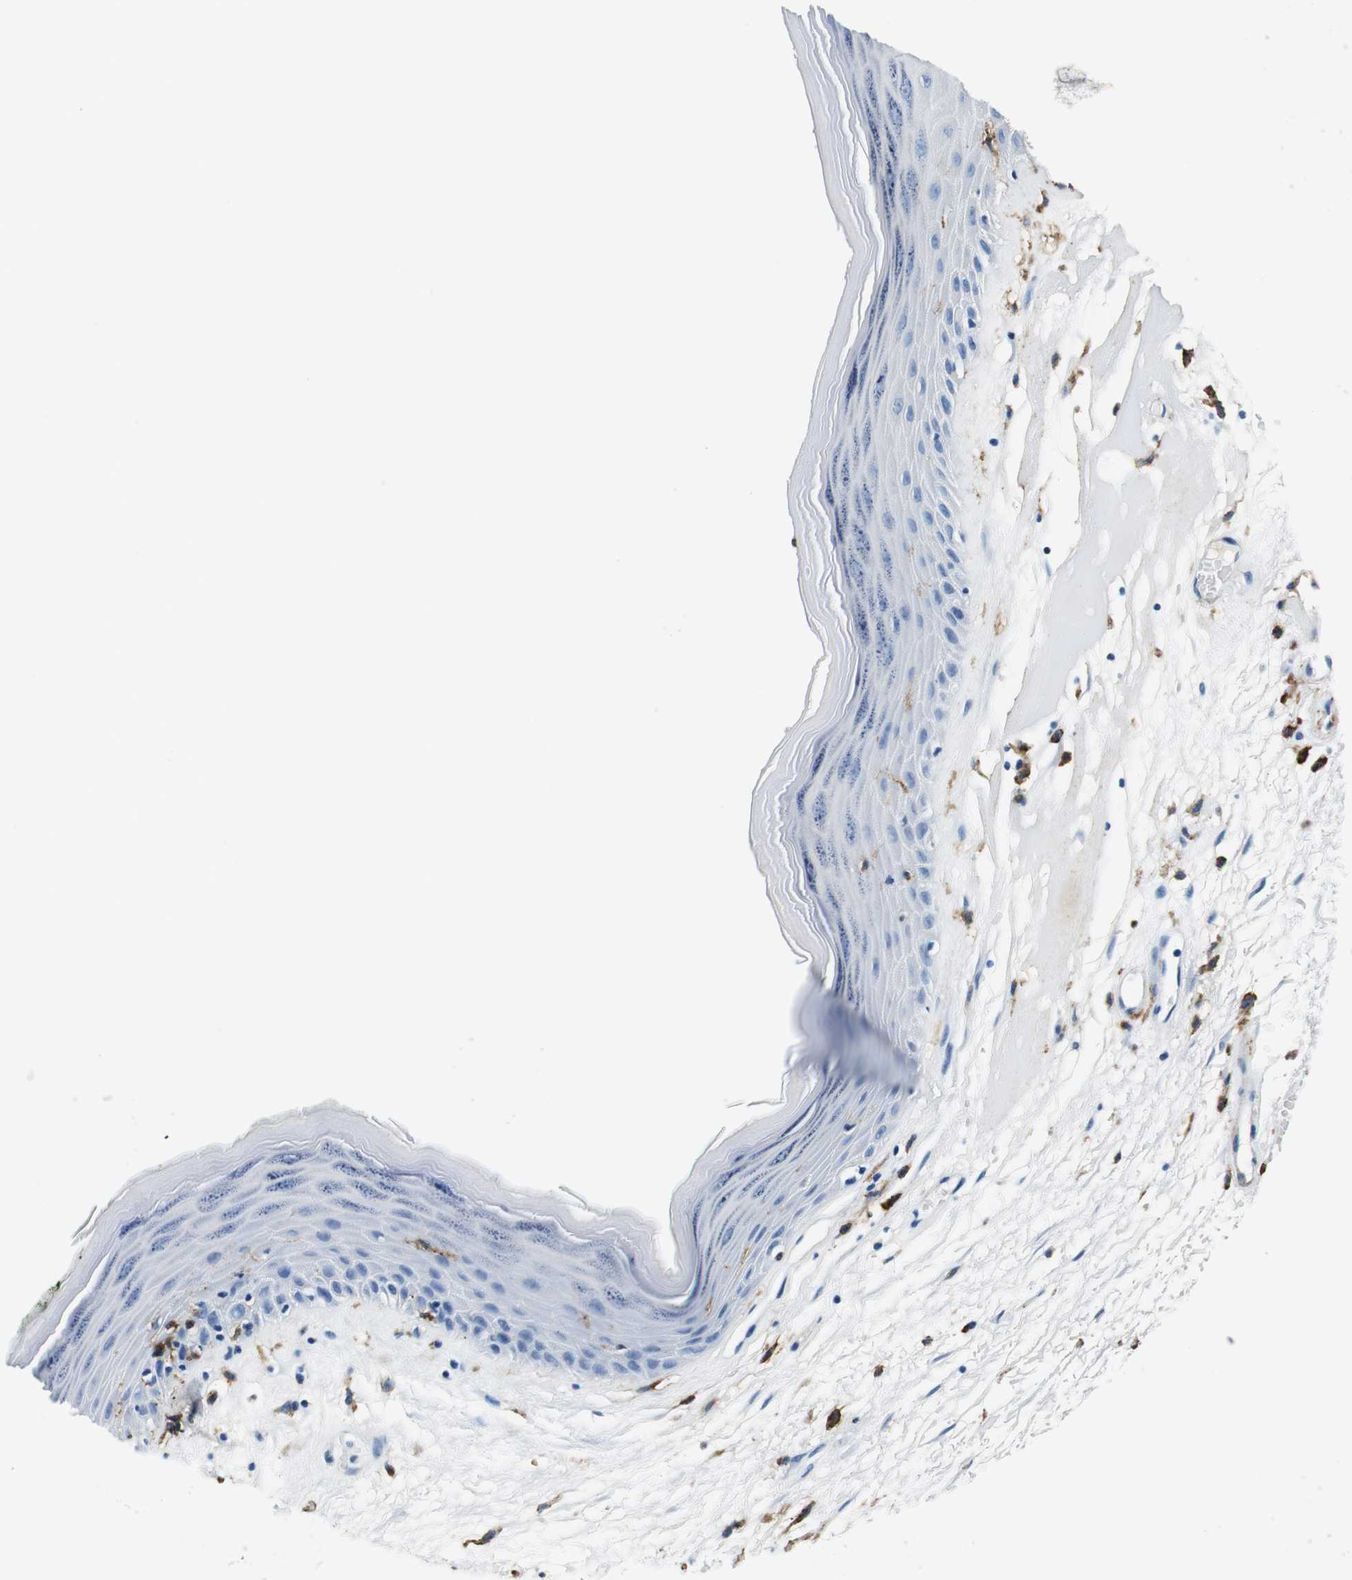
{"staining": {"intensity": "negative", "quantity": "none", "location": "none"}, "tissue": "skin", "cell_type": "Epidermal cells", "image_type": "normal", "snomed": [{"axis": "morphology", "description": "Normal tissue, NOS"}, {"axis": "morphology", "description": "Inflammation, NOS"}, {"axis": "topography", "description": "Vulva"}], "caption": "DAB immunohistochemical staining of normal skin exhibits no significant positivity in epidermal cells.", "gene": "HLA", "patient": {"sex": "female", "age": 84}}